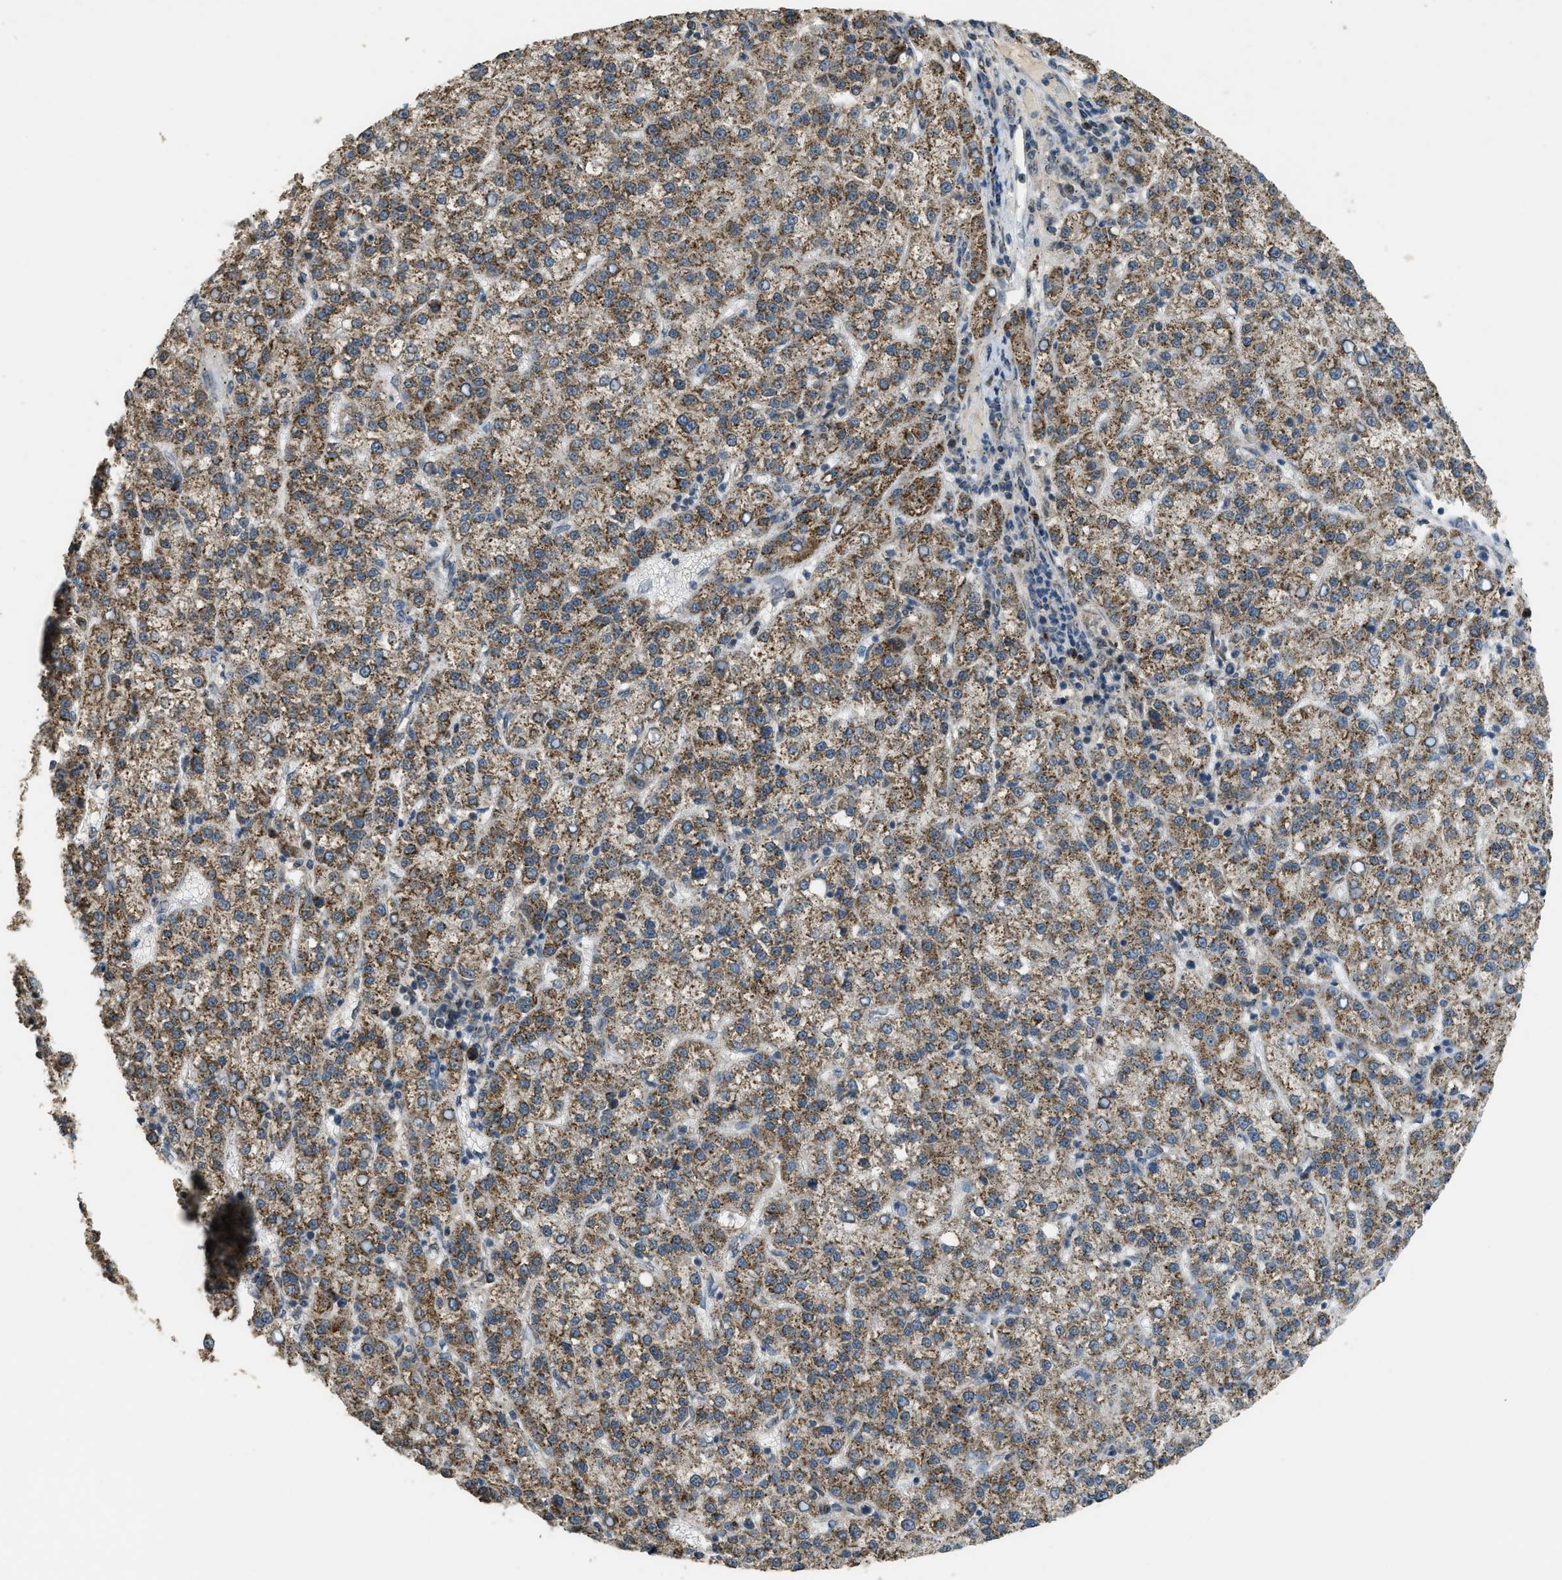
{"staining": {"intensity": "moderate", "quantity": ">75%", "location": "cytoplasmic/membranous"}, "tissue": "liver cancer", "cell_type": "Tumor cells", "image_type": "cancer", "snomed": [{"axis": "morphology", "description": "Carcinoma, Hepatocellular, NOS"}, {"axis": "topography", "description": "Liver"}], "caption": "Human liver hepatocellular carcinoma stained for a protein (brown) displays moderate cytoplasmic/membranous positive positivity in approximately >75% of tumor cells.", "gene": "IPO7", "patient": {"sex": "female", "age": 58}}